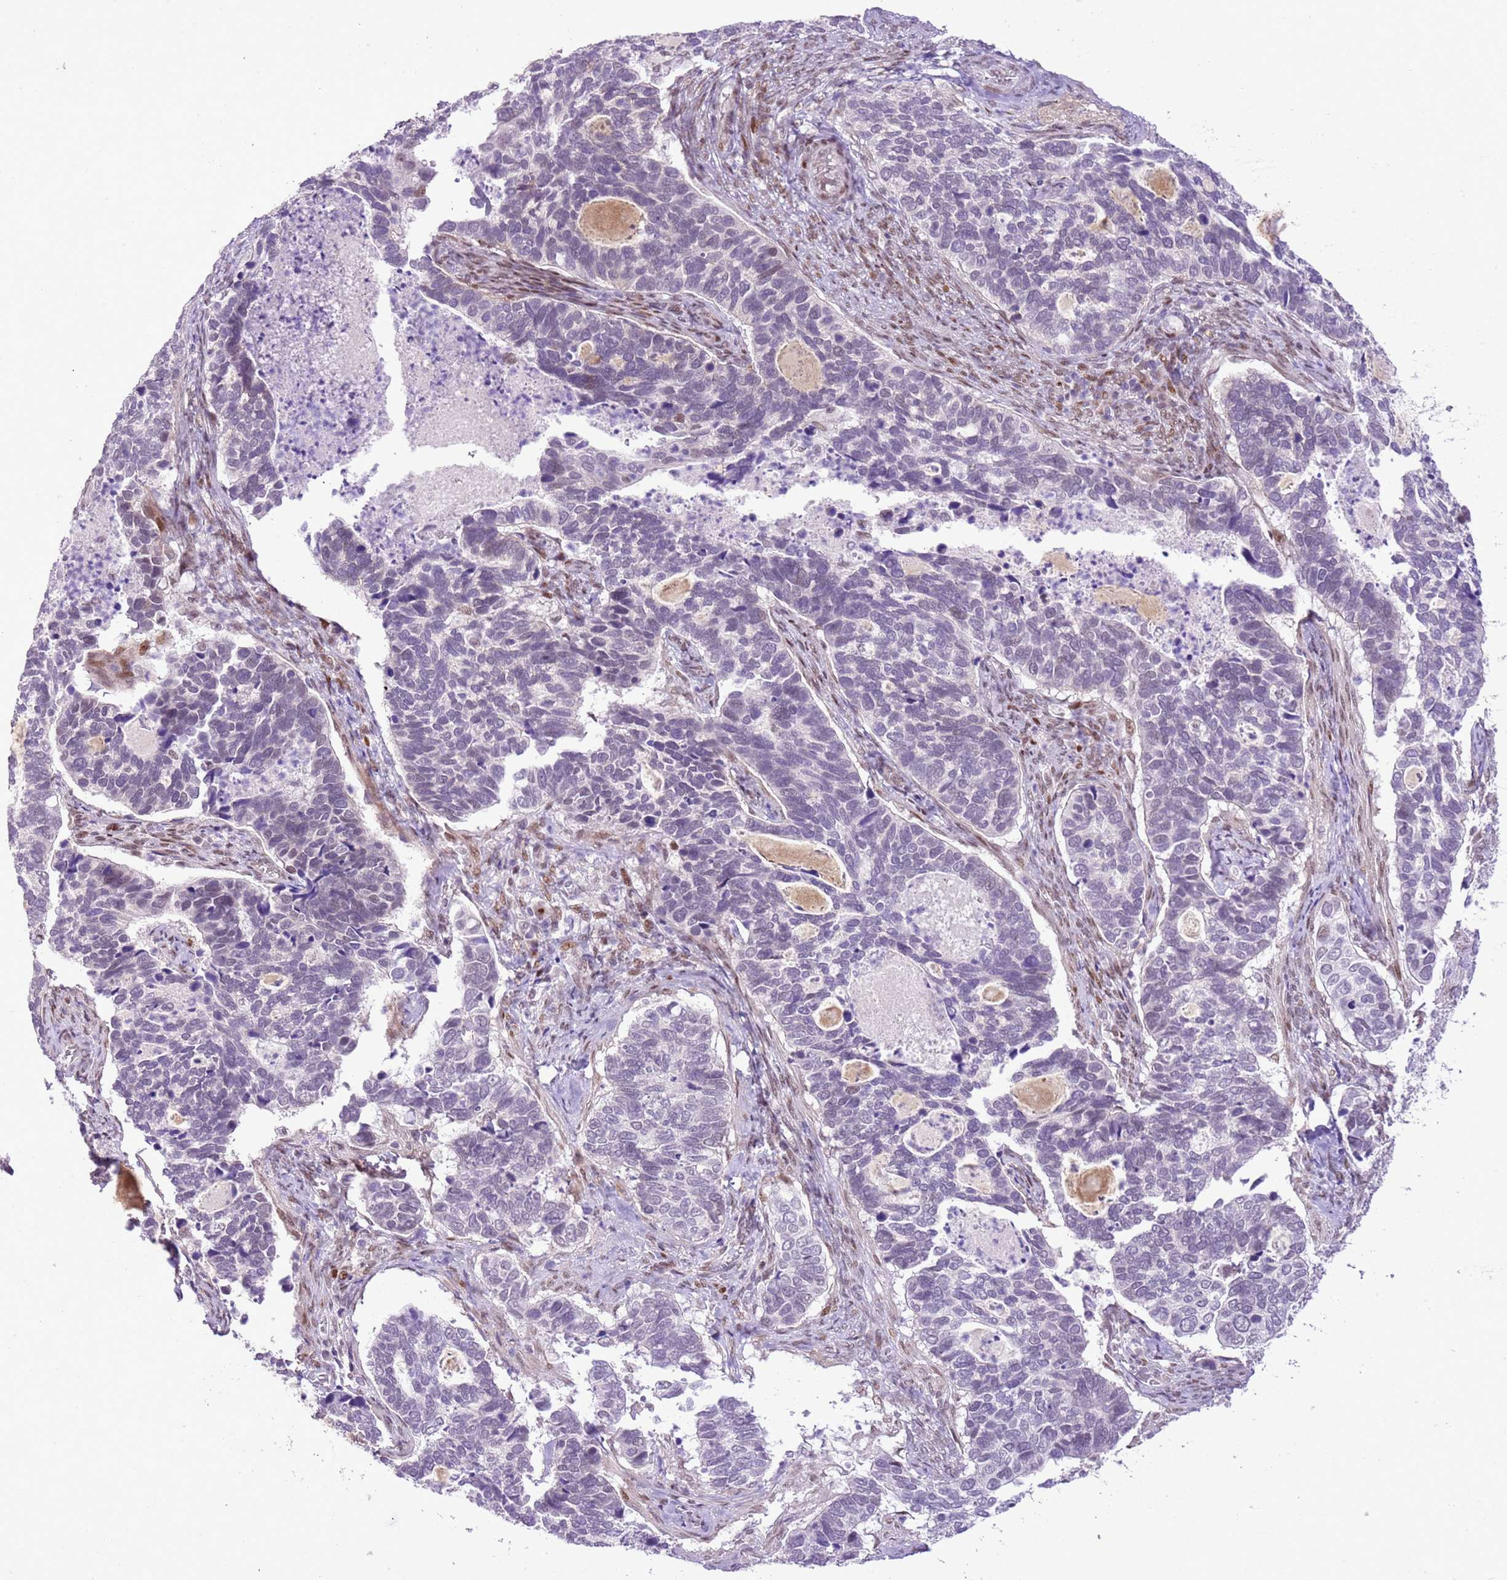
{"staining": {"intensity": "negative", "quantity": "none", "location": "none"}, "tissue": "cervical cancer", "cell_type": "Tumor cells", "image_type": "cancer", "snomed": [{"axis": "morphology", "description": "Squamous cell carcinoma, NOS"}, {"axis": "topography", "description": "Cervix"}], "caption": "Human cervical squamous cell carcinoma stained for a protein using IHC shows no staining in tumor cells.", "gene": "NACC2", "patient": {"sex": "female", "age": 38}}